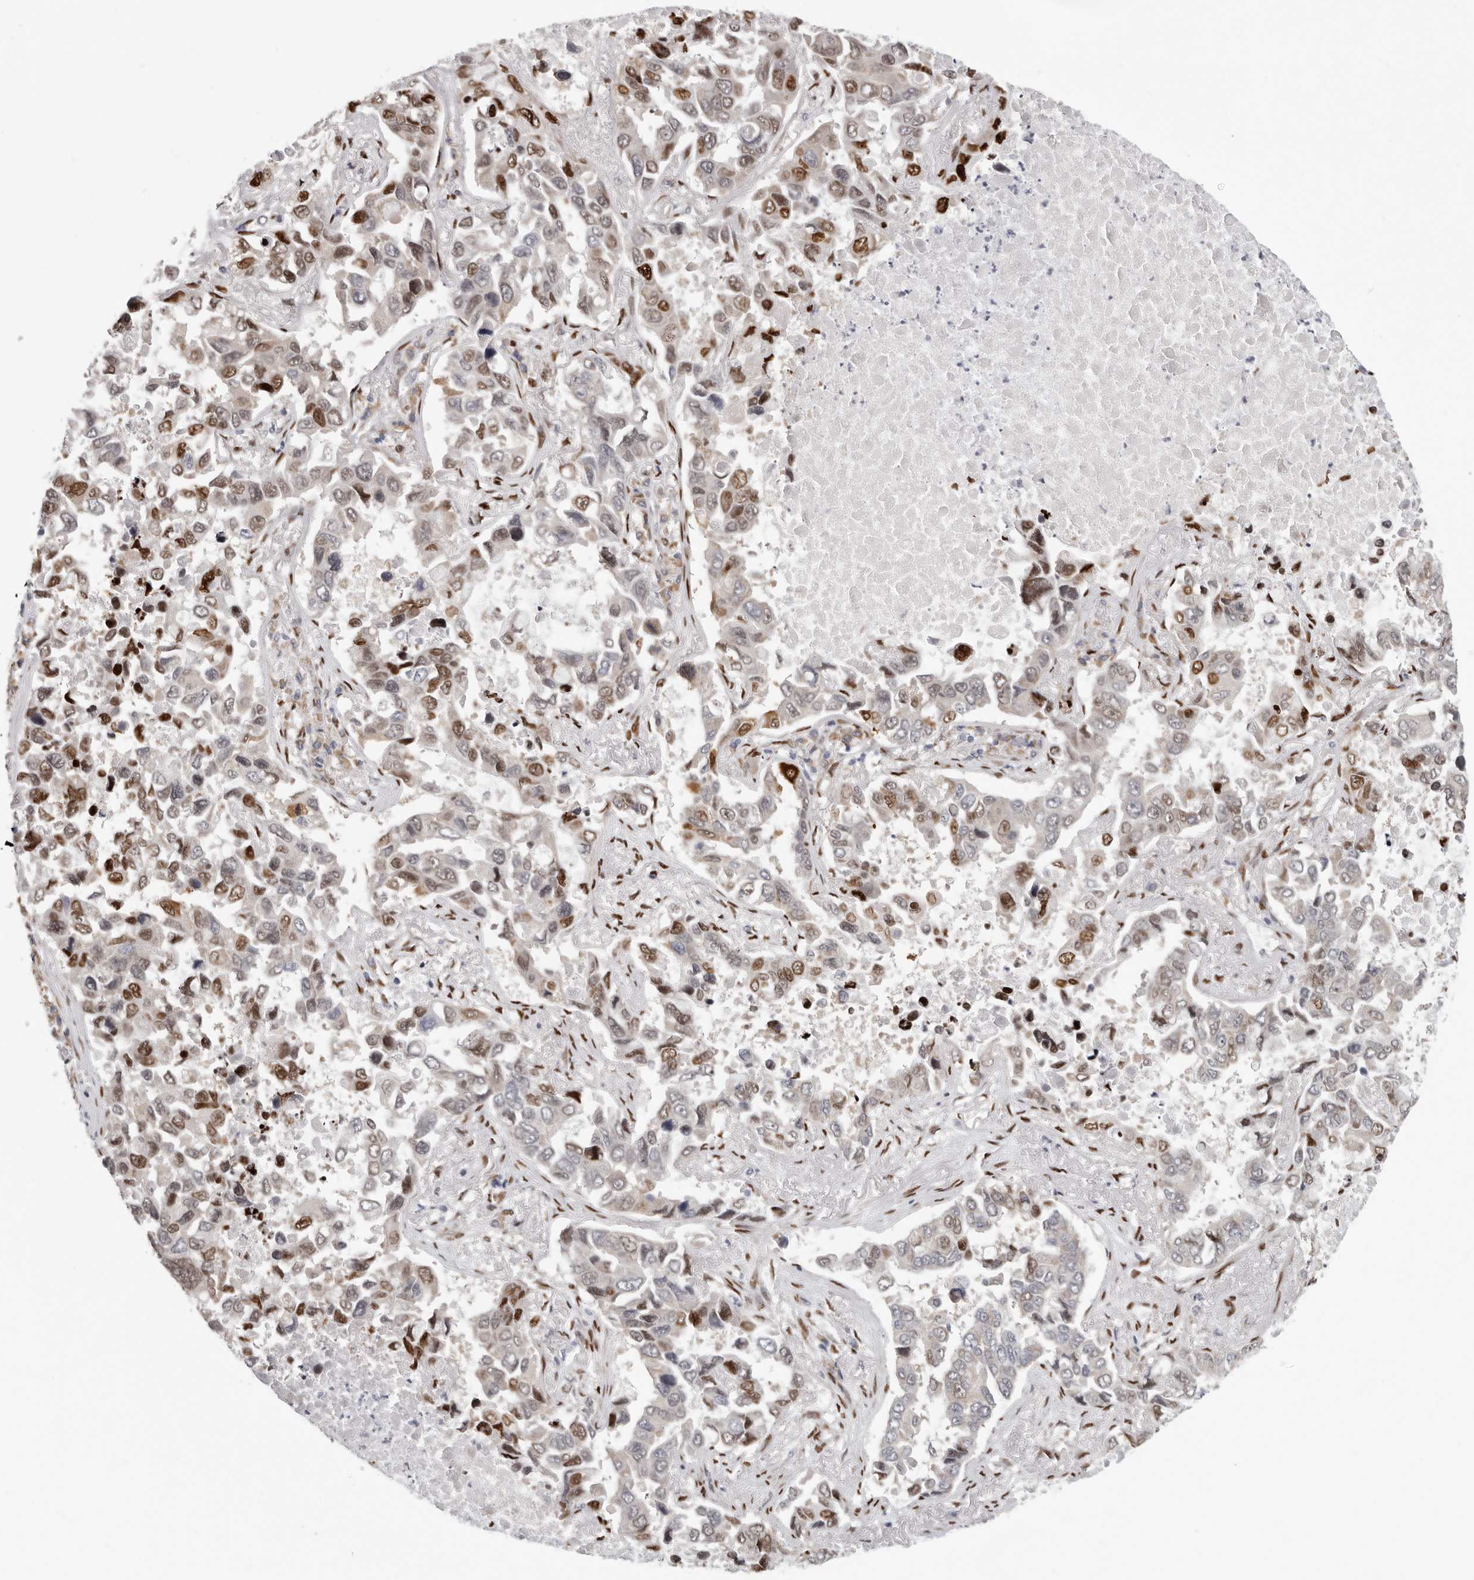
{"staining": {"intensity": "moderate", "quantity": "25%-75%", "location": "nuclear"}, "tissue": "lung cancer", "cell_type": "Tumor cells", "image_type": "cancer", "snomed": [{"axis": "morphology", "description": "Adenocarcinoma, NOS"}, {"axis": "topography", "description": "Lung"}], "caption": "High-magnification brightfield microscopy of adenocarcinoma (lung) stained with DAB (3,3'-diaminobenzidine) (brown) and counterstained with hematoxylin (blue). tumor cells exhibit moderate nuclear staining is seen in approximately25%-75% of cells. The protein of interest is stained brown, and the nuclei are stained in blue (DAB IHC with brightfield microscopy, high magnification).", "gene": "SRP19", "patient": {"sex": "male", "age": 64}}